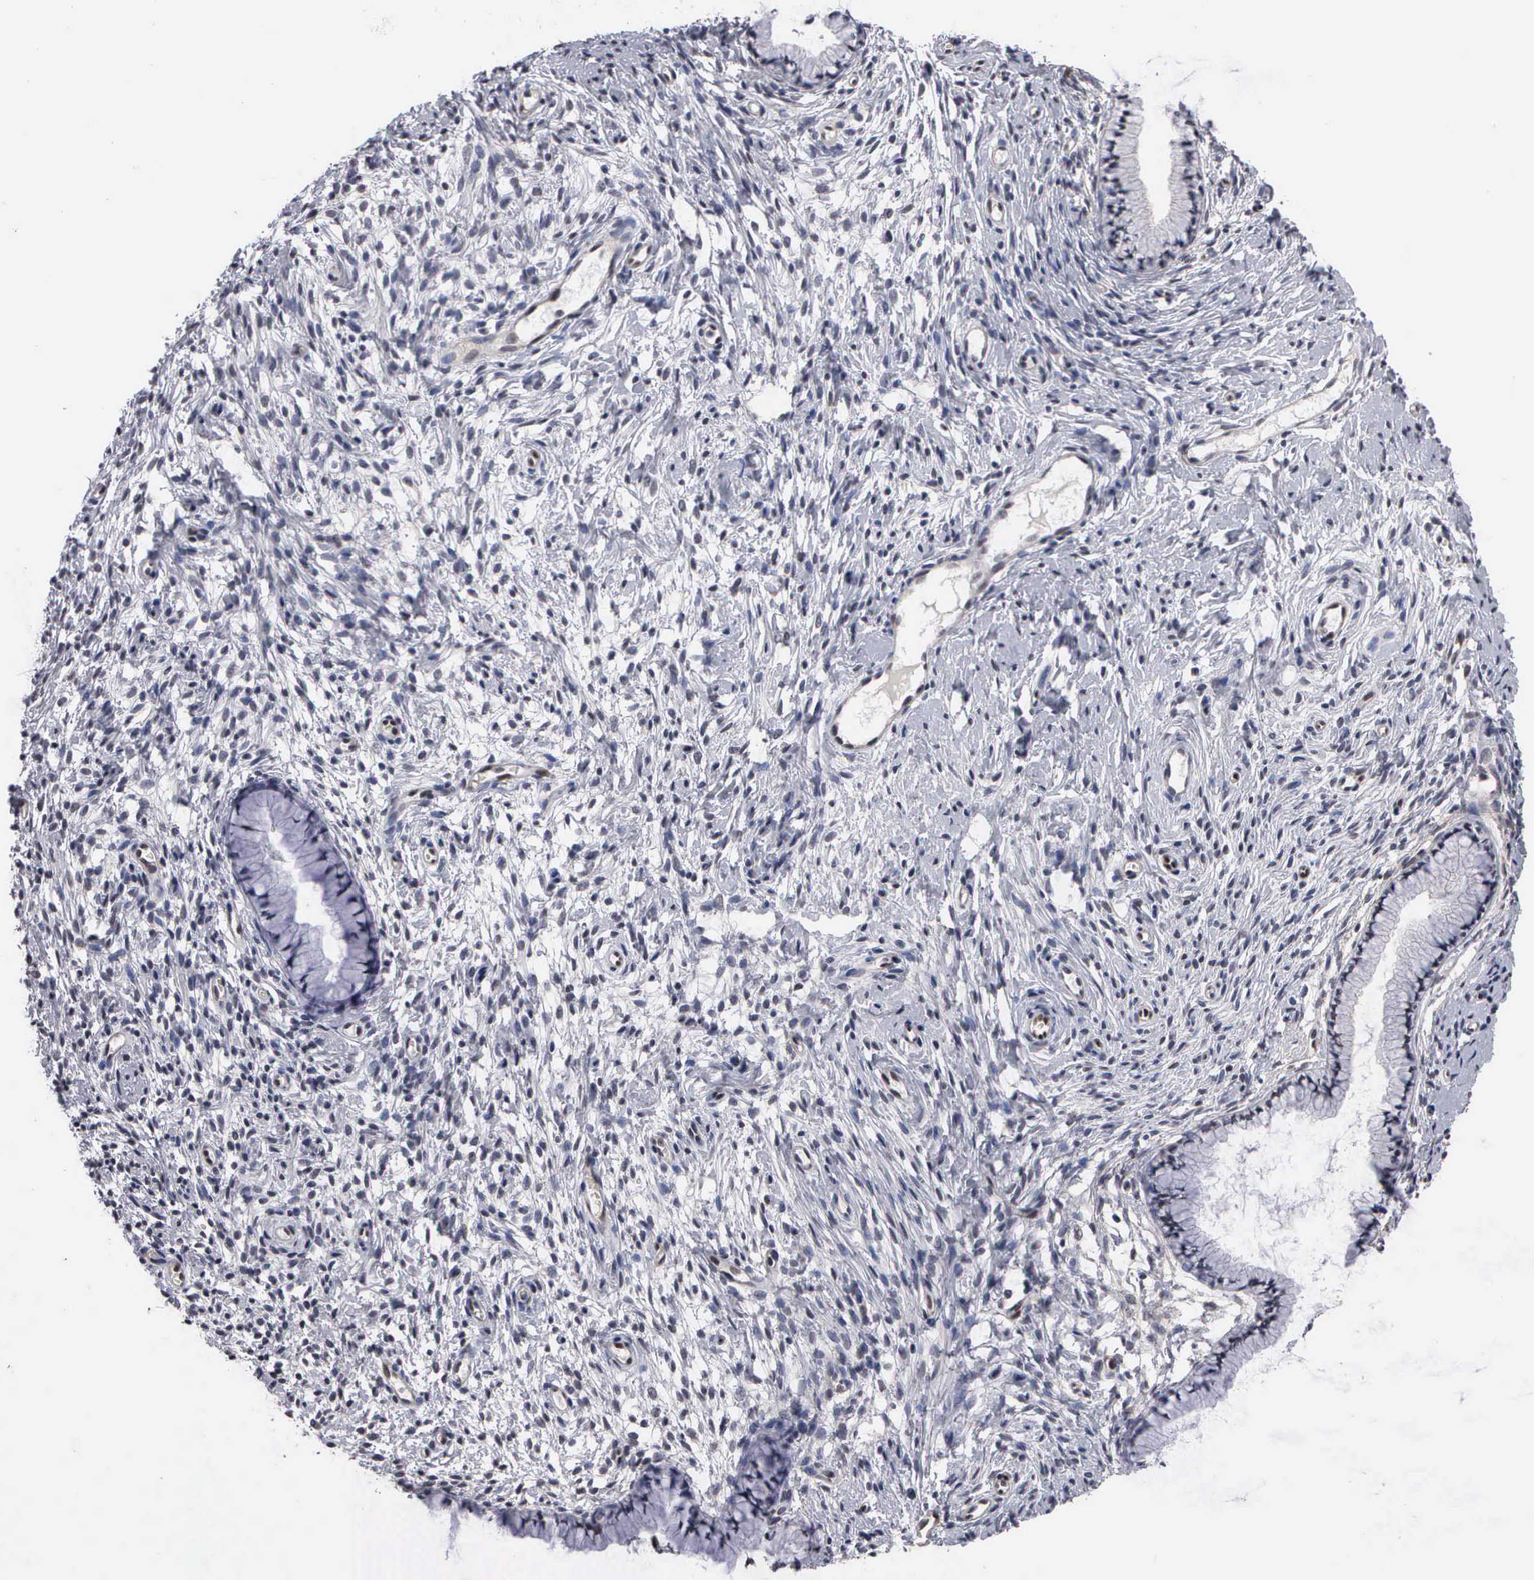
{"staining": {"intensity": "negative", "quantity": "none", "location": "none"}, "tissue": "cervix", "cell_type": "Glandular cells", "image_type": "normal", "snomed": [{"axis": "morphology", "description": "Normal tissue, NOS"}, {"axis": "topography", "description": "Cervix"}], "caption": "An immunohistochemistry (IHC) photomicrograph of benign cervix is shown. There is no staining in glandular cells of cervix. (DAB IHC, high magnification).", "gene": "ZBTB33", "patient": {"sex": "female", "age": 70}}